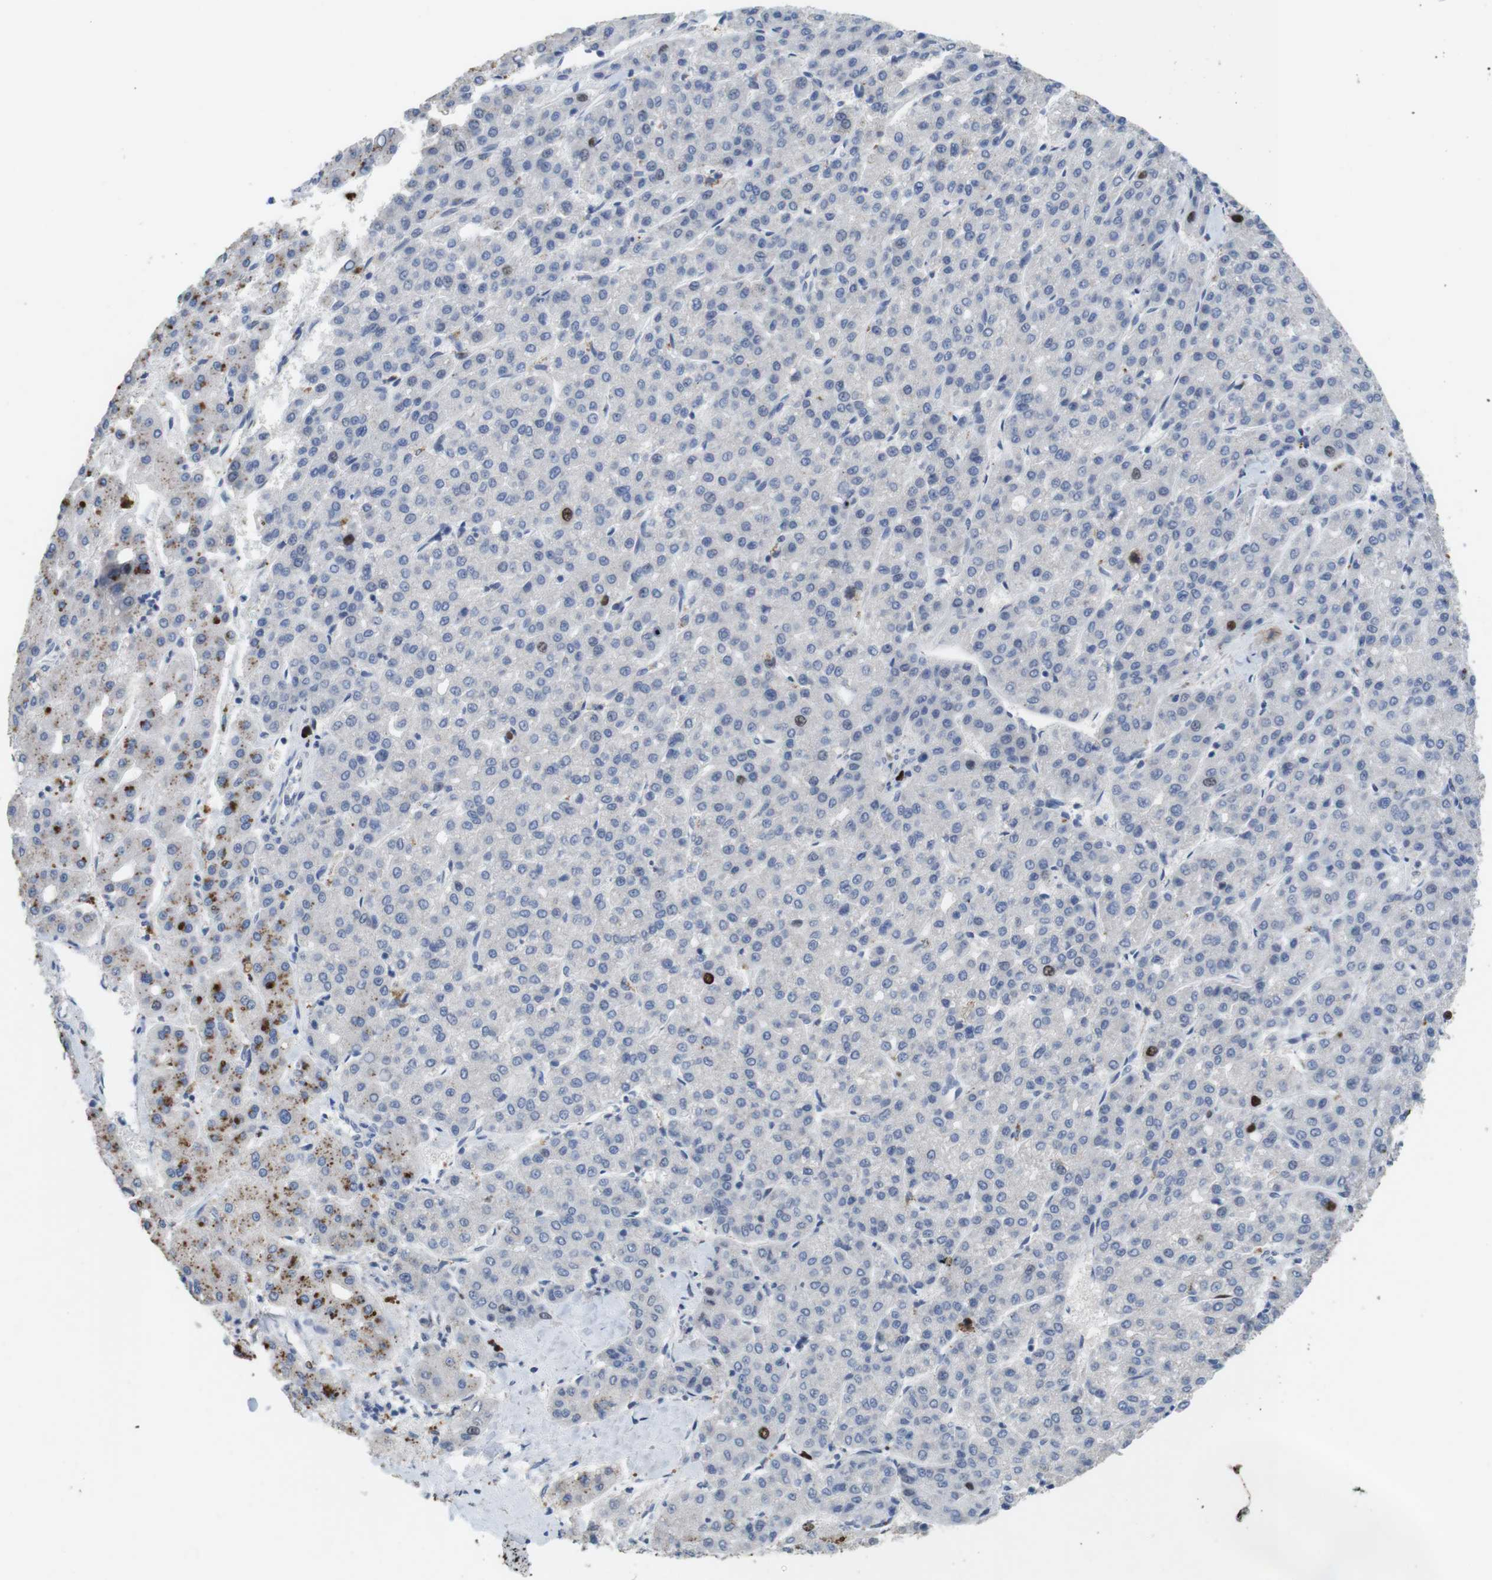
{"staining": {"intensity": "negative", "quantity": "none", "location": "none"}, "tissue": "liver cancer", "cell_type": "Tumor cells", "image_type": "cancer", "snomed": [{"axis": "morphology", "description": "Carcinoma, Hepatocellular, NOS"}, {"axis": "topography", "description": "Liver"}], "caption": "High power microscopy photomicrograph of an immunohistochemistry photomicrograph of liver cancer, revealing no significant expression in tumor cells.", "gene": "KPNA2", "patient": {"sex": "male", "age": 65}}